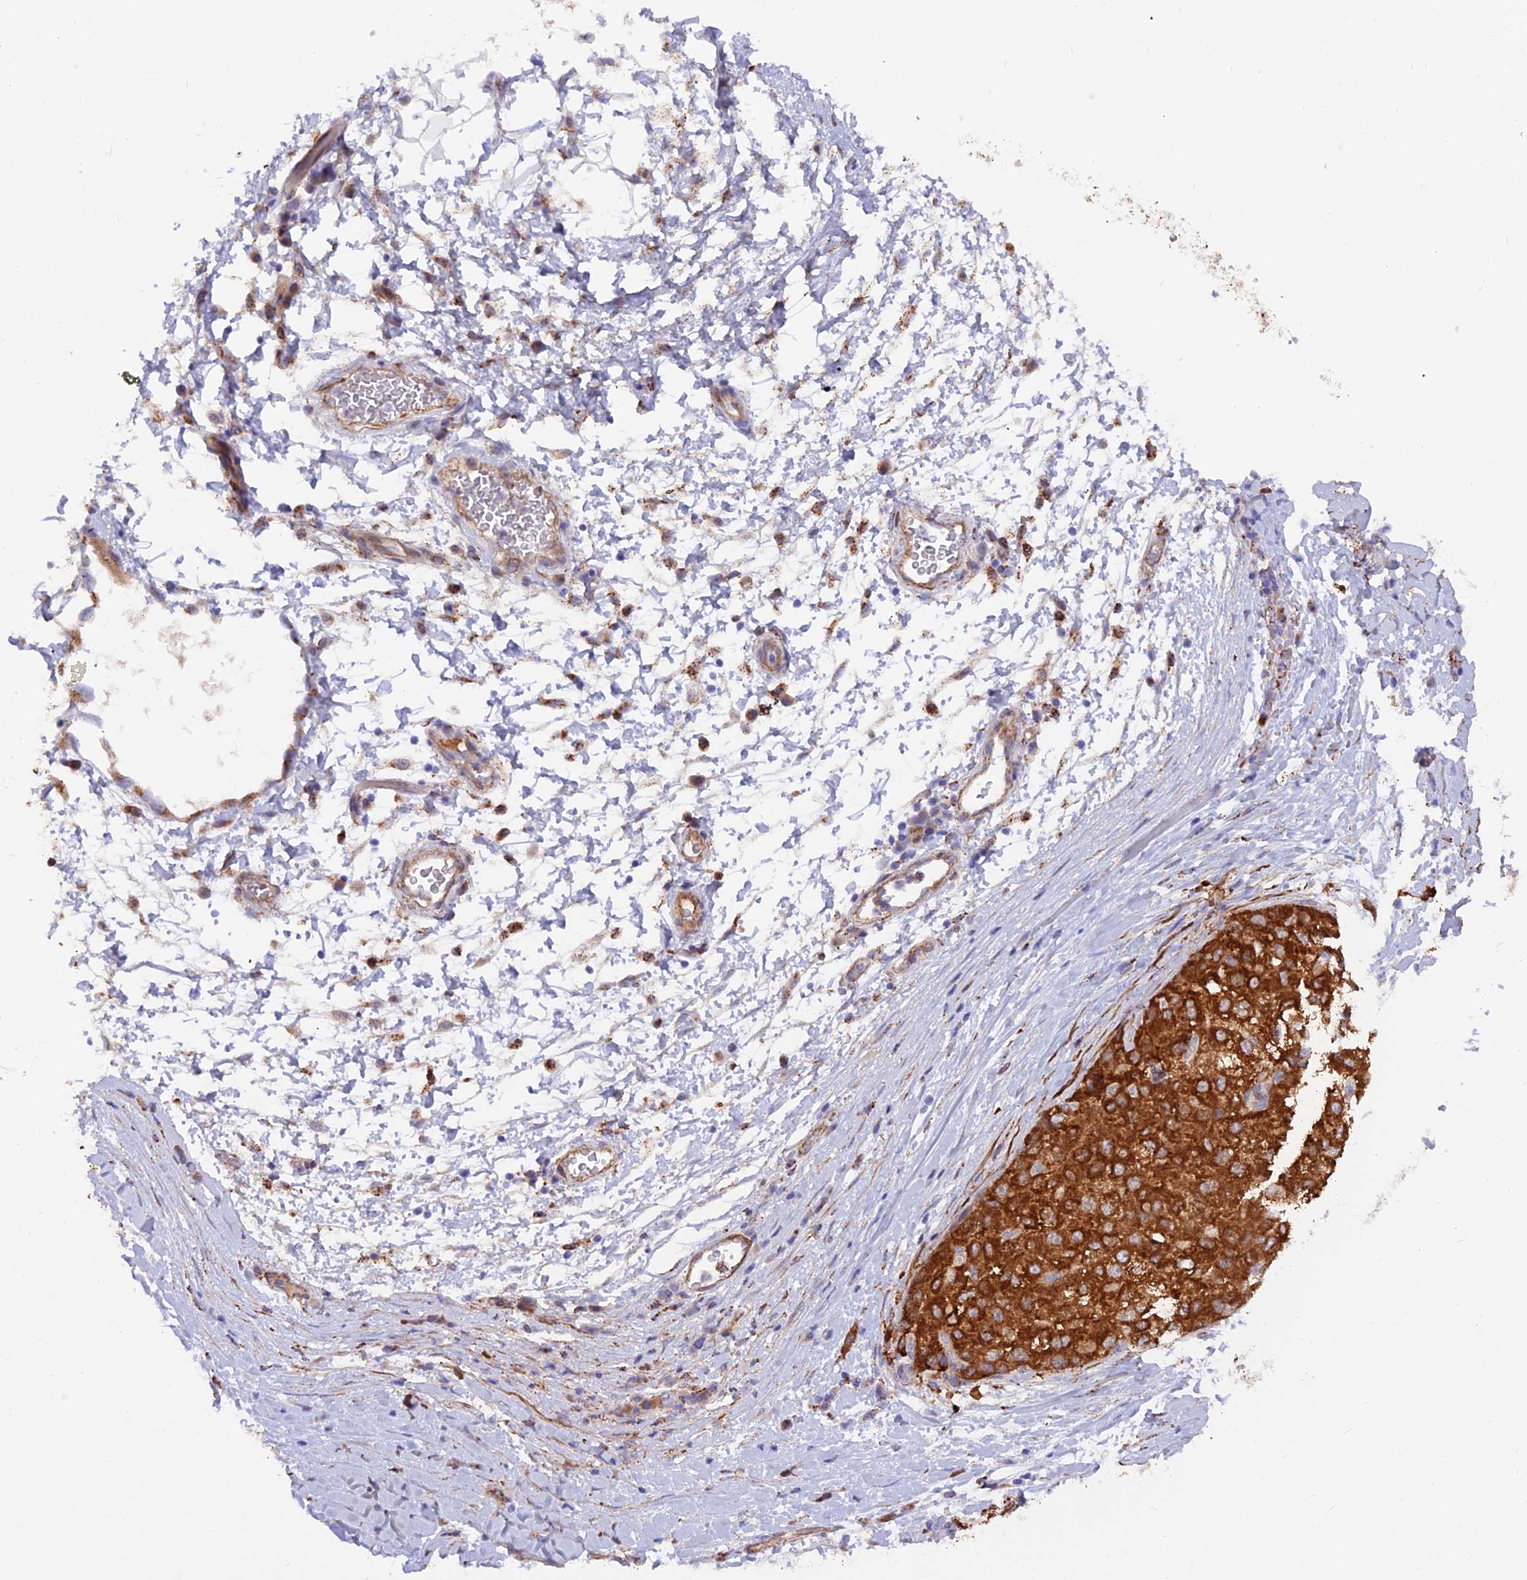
{"staining": {"intensity": "strong", "quantity": ">75%", "location": "cytoplasmic/membranous"}, "tissue": "liver cancer", "cell_type": "Tumor cells", "image_type": "cancer", "snomed": [{"axis": "morphology", "description": "Carcinoma, Hepatocellular, NOS"}, {"axis": "topography", "description": "Liver"}], "caption": "Immunohistochemistry (IHC) histopathology image of neoplastic tissue: liver cancer (hepatocellular carcinoma) stained using immunohistochemistry (IHC) exhibits high levels of strong protein expression localized specifically in the cytoplasmic/membranous of tumor cells, appearing as a cytoplasmic/membranous brown color.", "gene": "TIGD6", "patient": {"sex": "male", "age": 80}}